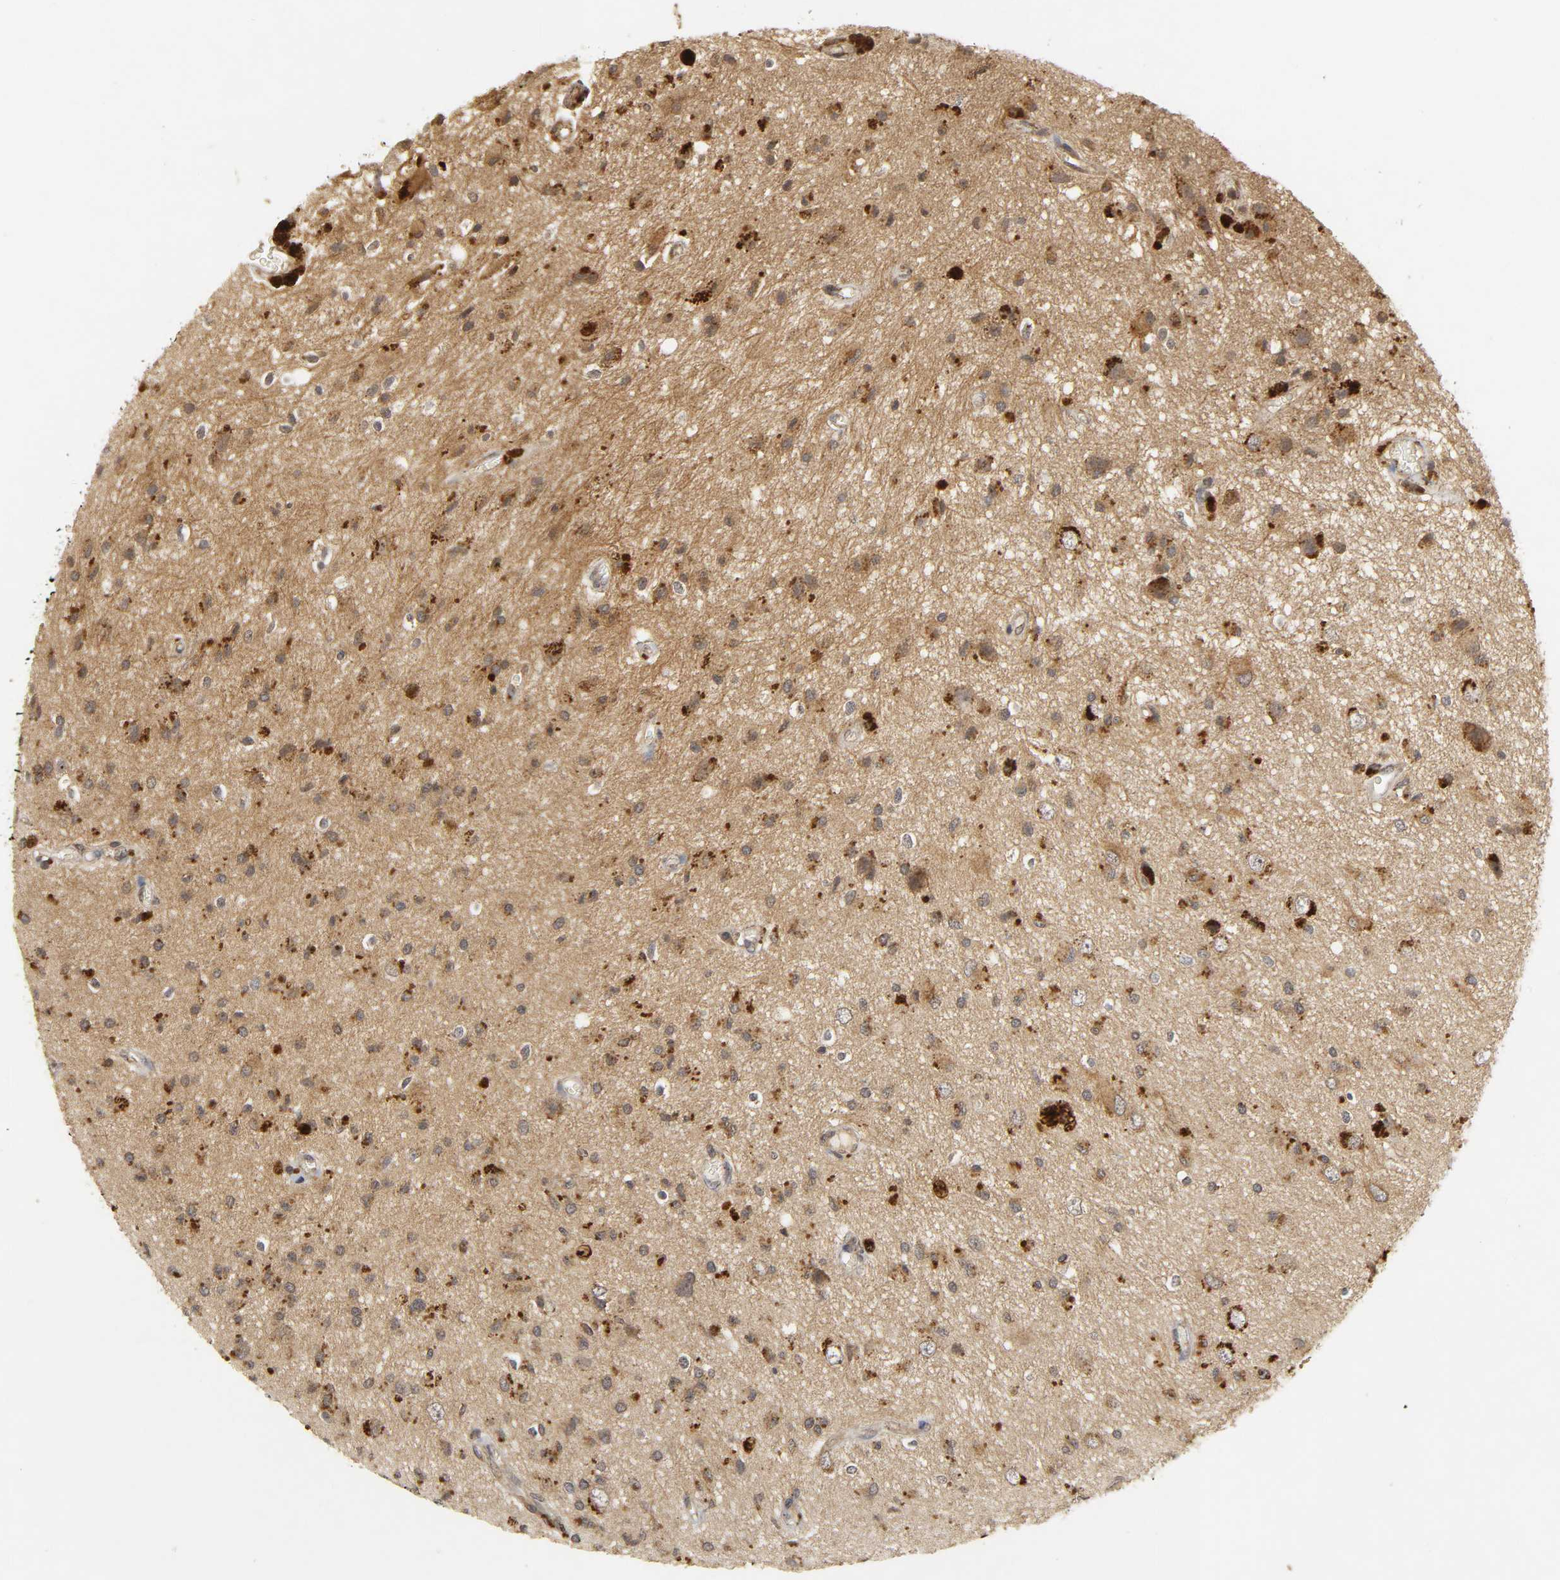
{"staining": {"intensity": "moderate", "quantity": "25%-75%", "location": "cytoplasmic/membranous"}, "tissue": "glioma", "cell_type": "Tumor cells", "image_type": "cancer", "snomed": [{"axis": "morphology", "description": "Glioma, malignant, High grade"}, {"axis": "topography", "description": "Brain"}], "caption": "A medium amount of moderate cytoplasmic/membranous staining is present in approximately 25%-75% of tumor cells in malignant high-grade glioma tissue.", "gene": "TRAF6", "patient": {"sex": "male", "age": 47}}